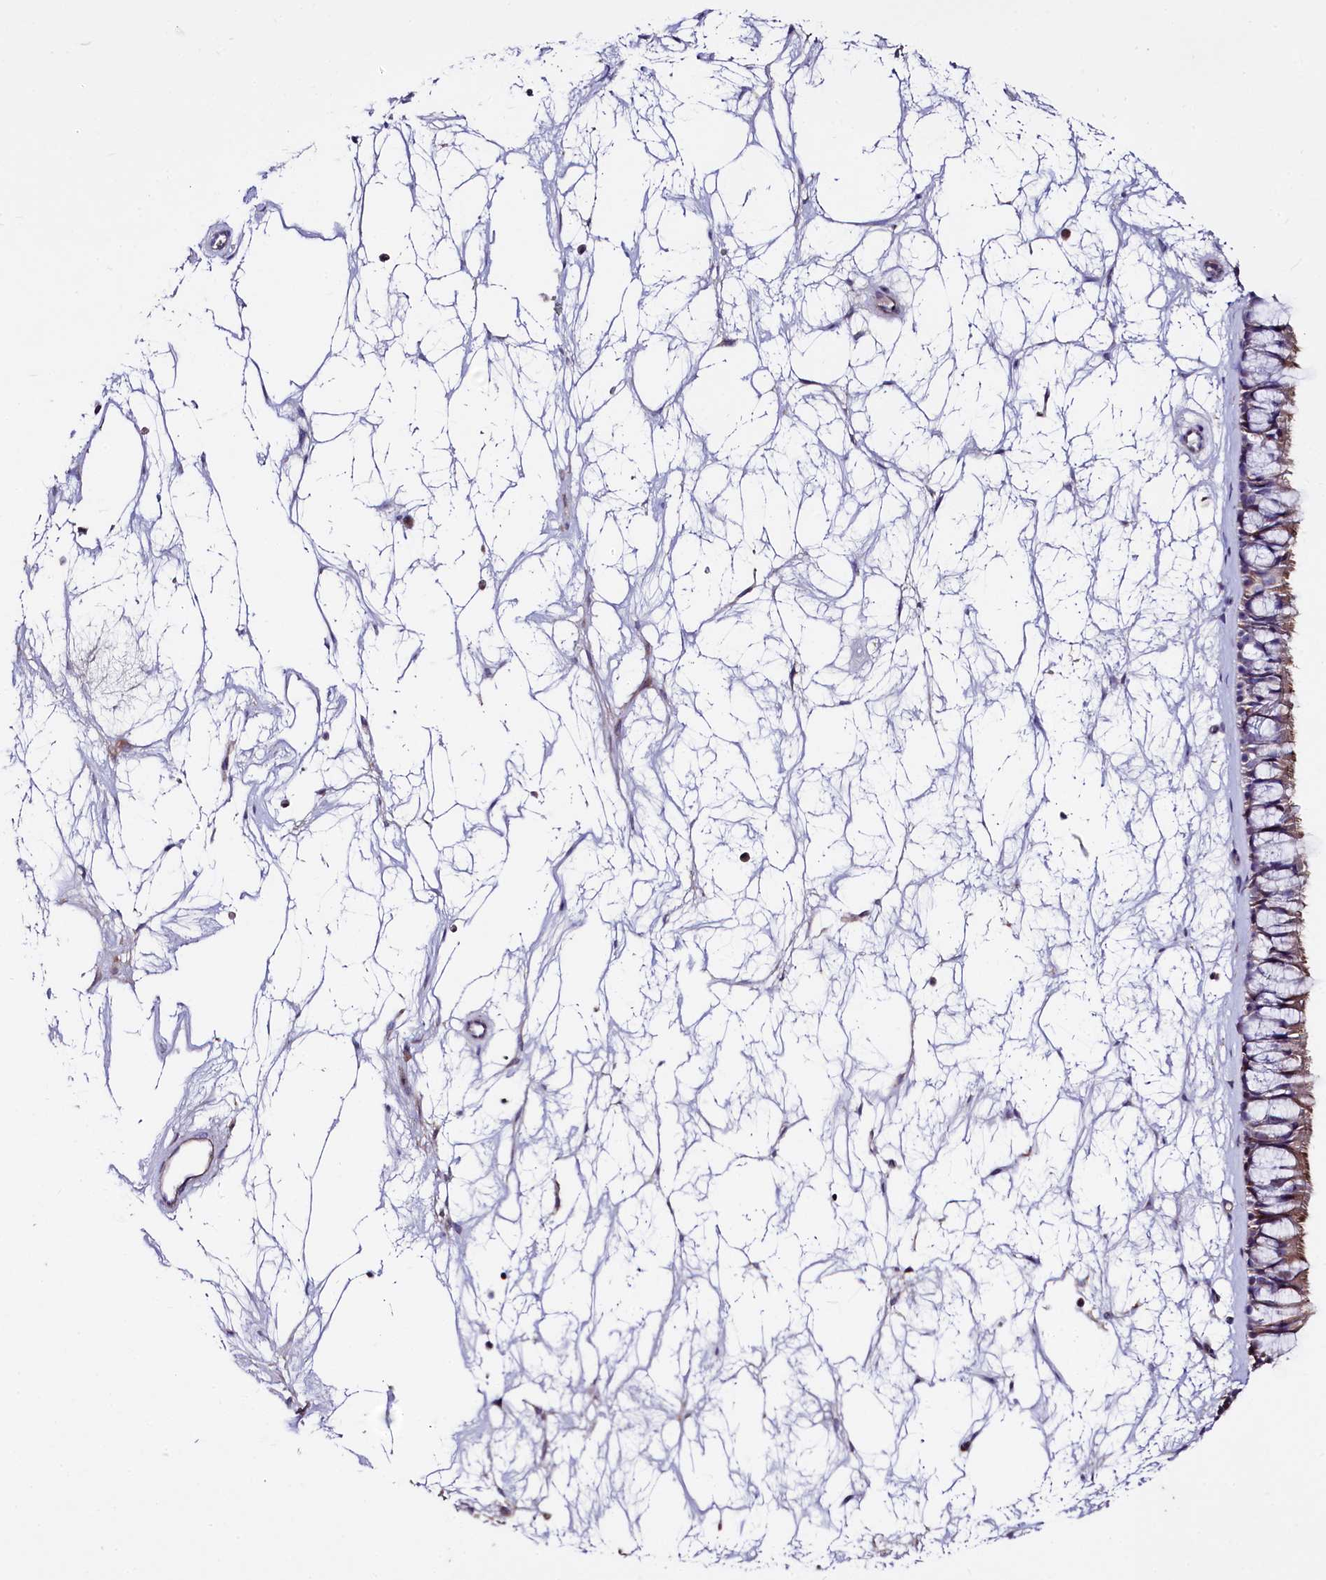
{"staining": {"intensity": "moderate", "quantity": "<25%", "location": "cytoplasmic/membranous"}, "tissue": "nasopharynx", "cell_type": "Respiratory epithelial cells", "image_type": "normal", "snomed": [{"axis": "morphology", "description": "Normal tissue, NOS"}, {"axis": "topography", "description": "Nasopharynx"}], "caption": "Nasopharynx stained with DAB (3,3'-diaminobenzidine) immunohistochemistry demonstrates low levels of moderate cytoplasmic/membranous positivity in about <25% of respiratory epithelial cells. (DAB IHC, brown staining for protein, blue staining for nuclei).", "gene": "RPUSD3", "patient": {"sex": "male", "age": 64}}